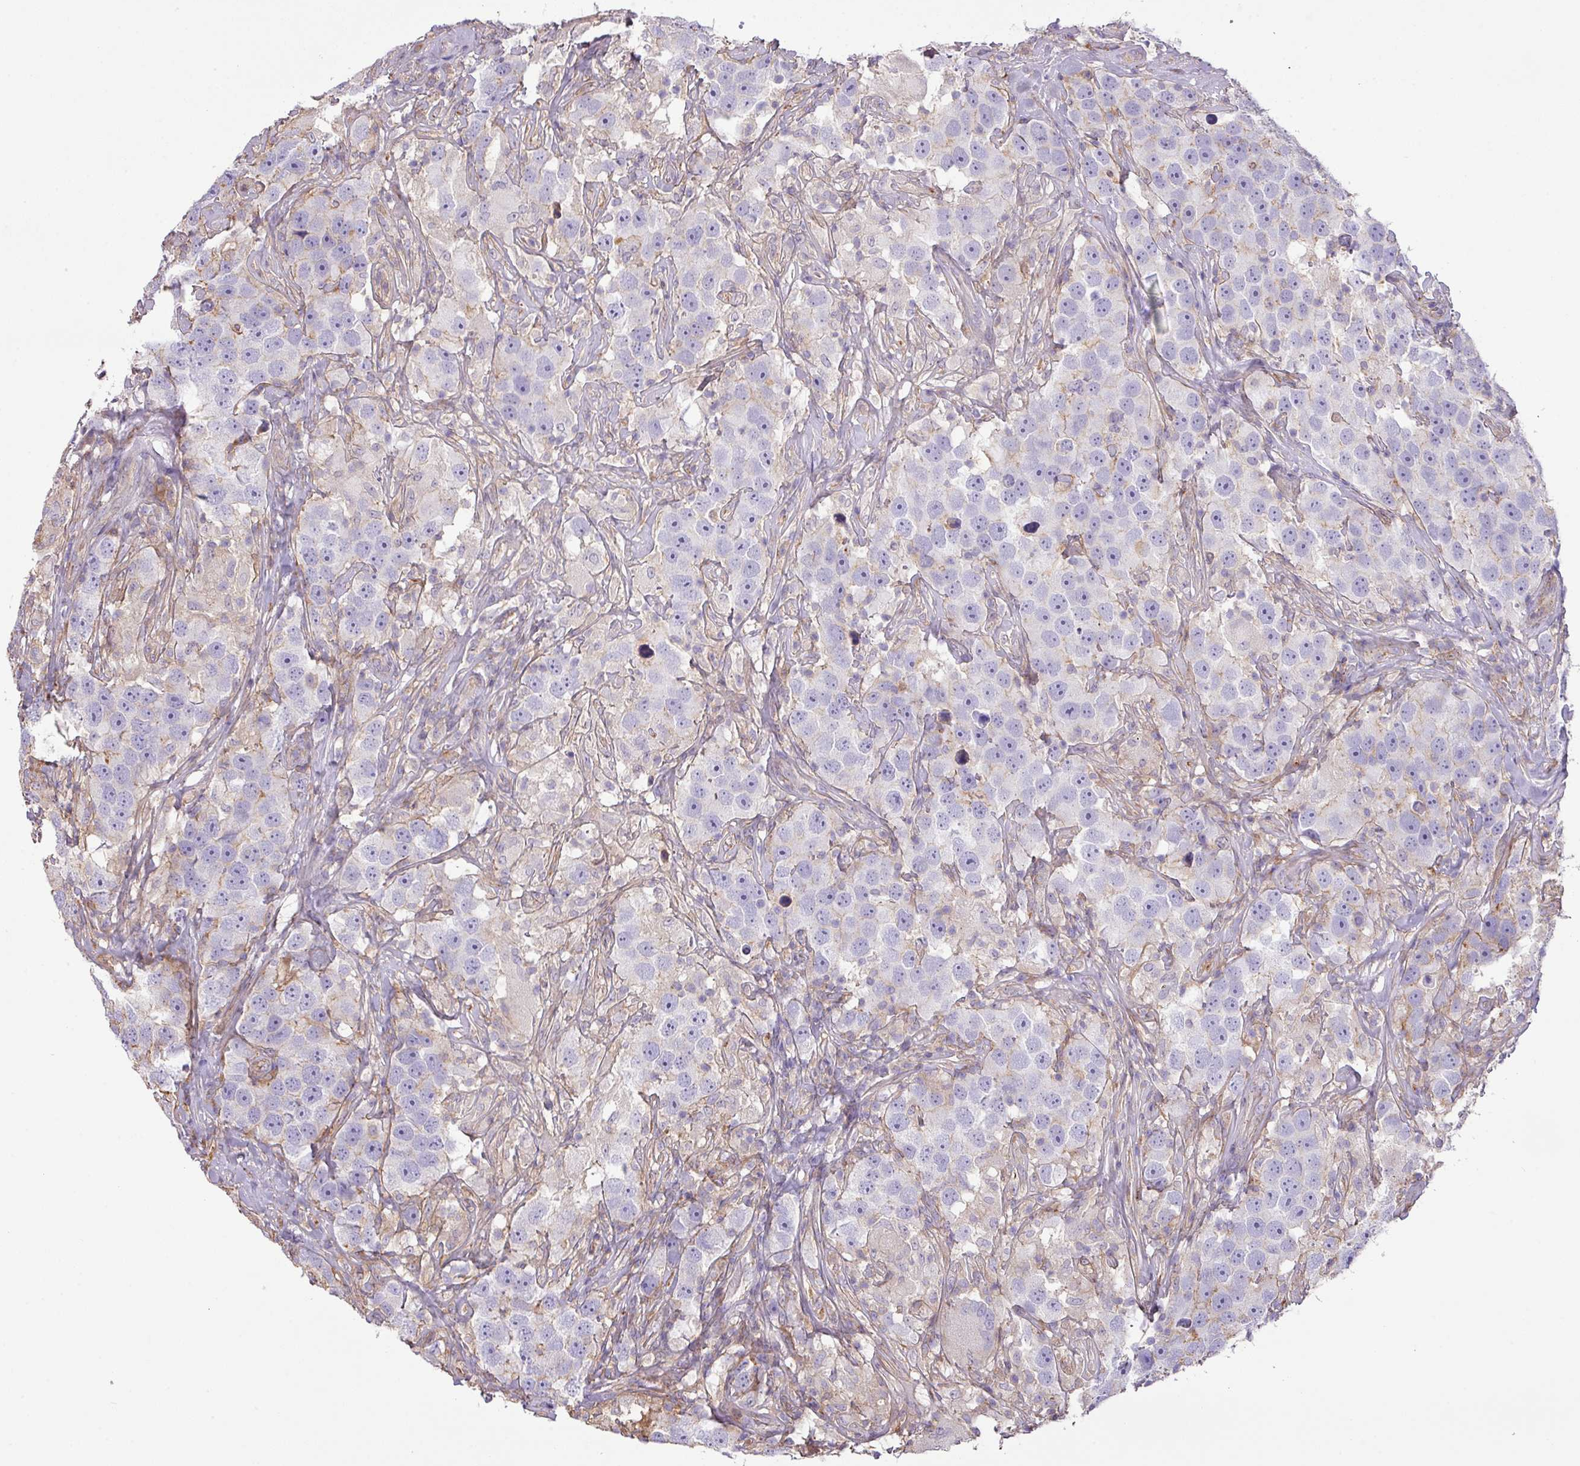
{"staining": {"intensity": "negative", "quantity": "none", "location": "none"}, "tissue": "testis cancer", "cell_type": "Tumor cells", "image_type": "cancer", "snomed": [{"axis": "morphology", "description": "Seminoma, NOS"}, {"axis": "topography", "description": "Testis"}], "caption": "A high-resolution micrograph shows immunohistochemistry (IHC) staining of testis seminoma, which demonstrates no significant staining in tumor cells.", "gene": "LRRC41", "patient": {"sex": "male", "age": 49}}